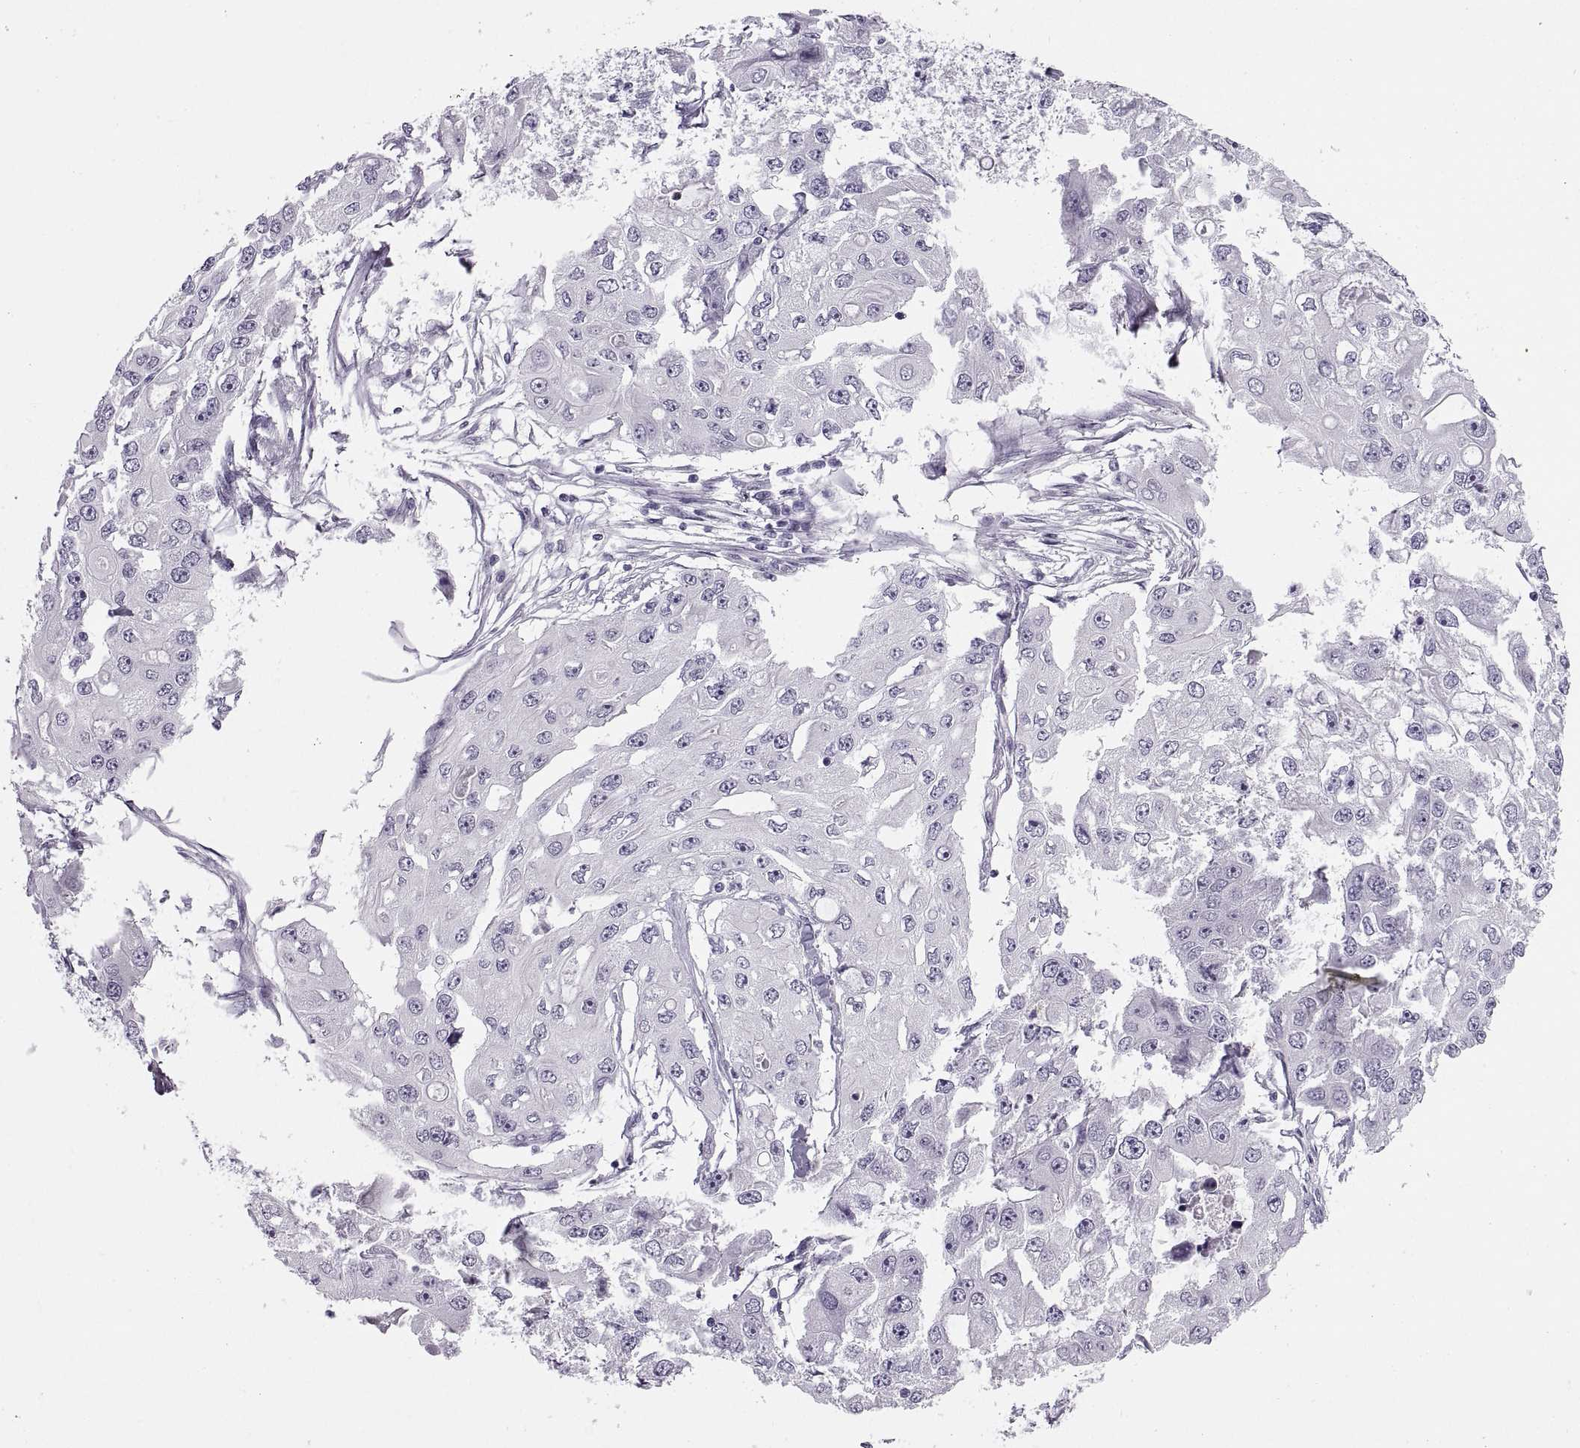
{"staining": {"intensity": "negative", "quantity": "none", "location": "none"}, "tissue": "ovarian cancer", "cell_type": "Tumor cells", "image_type": "cancer", "snomed": [{"axis": "morphology", "description": "Cystadenocarcinoma, serous, NOS"}, {"axis": "topography", "description": "Ovary"}], "caption": "Immunohistochemical staining of human ovarian cancer shows no significant expression in tumor cells.", "gene": "C3orf22", "patient": {"sex": "female", "age": 56}}